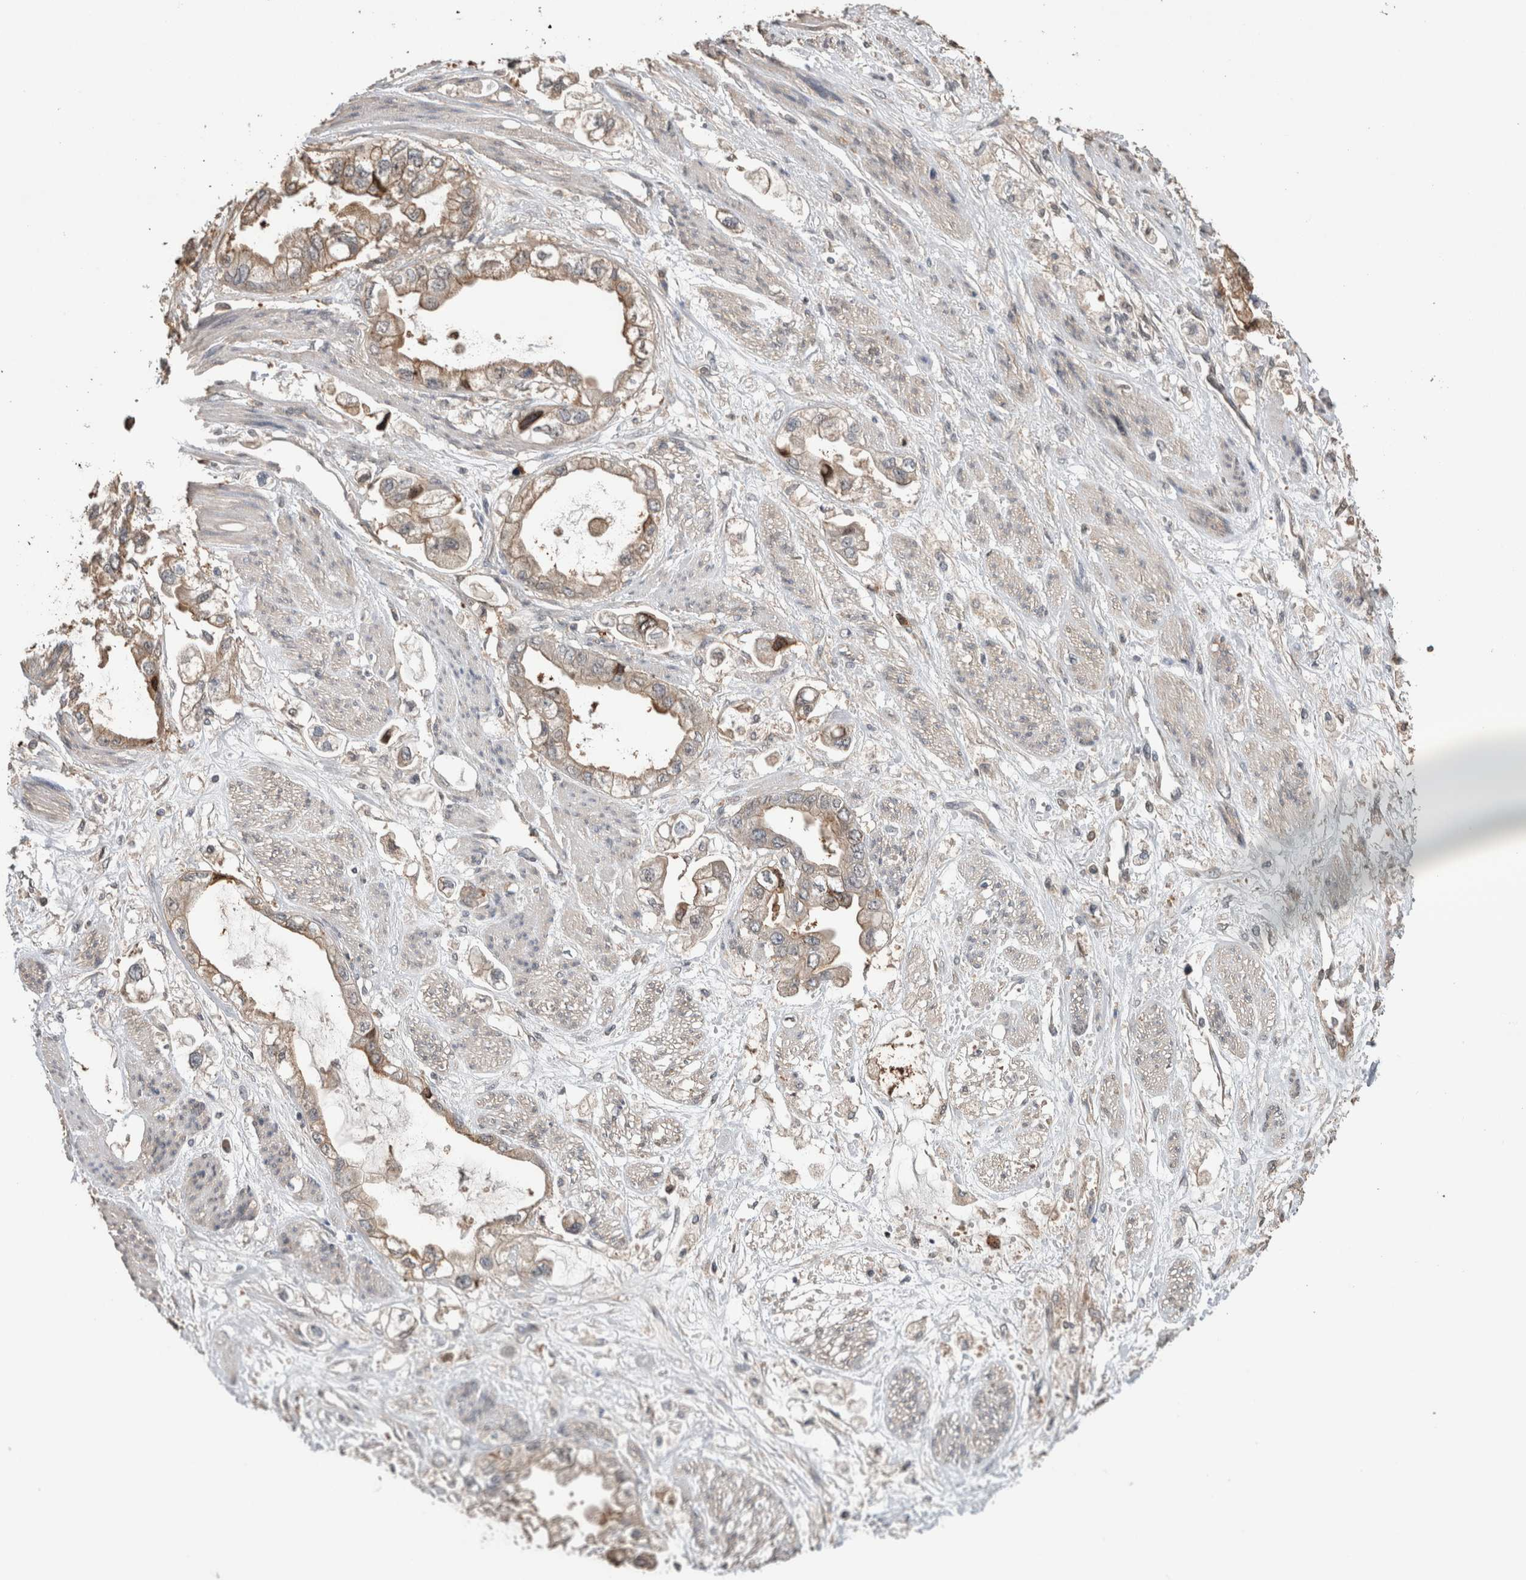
{"staining": {"intensity": "weak", "quantity": ">75%", "location": "cytoplasmic/membranous"}, "tissue": "stomach cancer", "cell_type": "Tumor cells", "image_type": "cancer", "snomed": [{"axis": "morphology", "description": "Adenocarcinoma, NOS"}, {"axis": "topography", "description": "Stomach"}], "caption": "Tumor cells exhibit weak cytoplasmic/membranous staining in about >75% of cells in stomach cancer. The staining was performed using DAB to visualize the protein expression in brown, while the nuclei were stained in blue with hematoxylin (Magnification: 20x).", "gene": "TRIM5", "patient": {"sex": "male", "age": 62}}